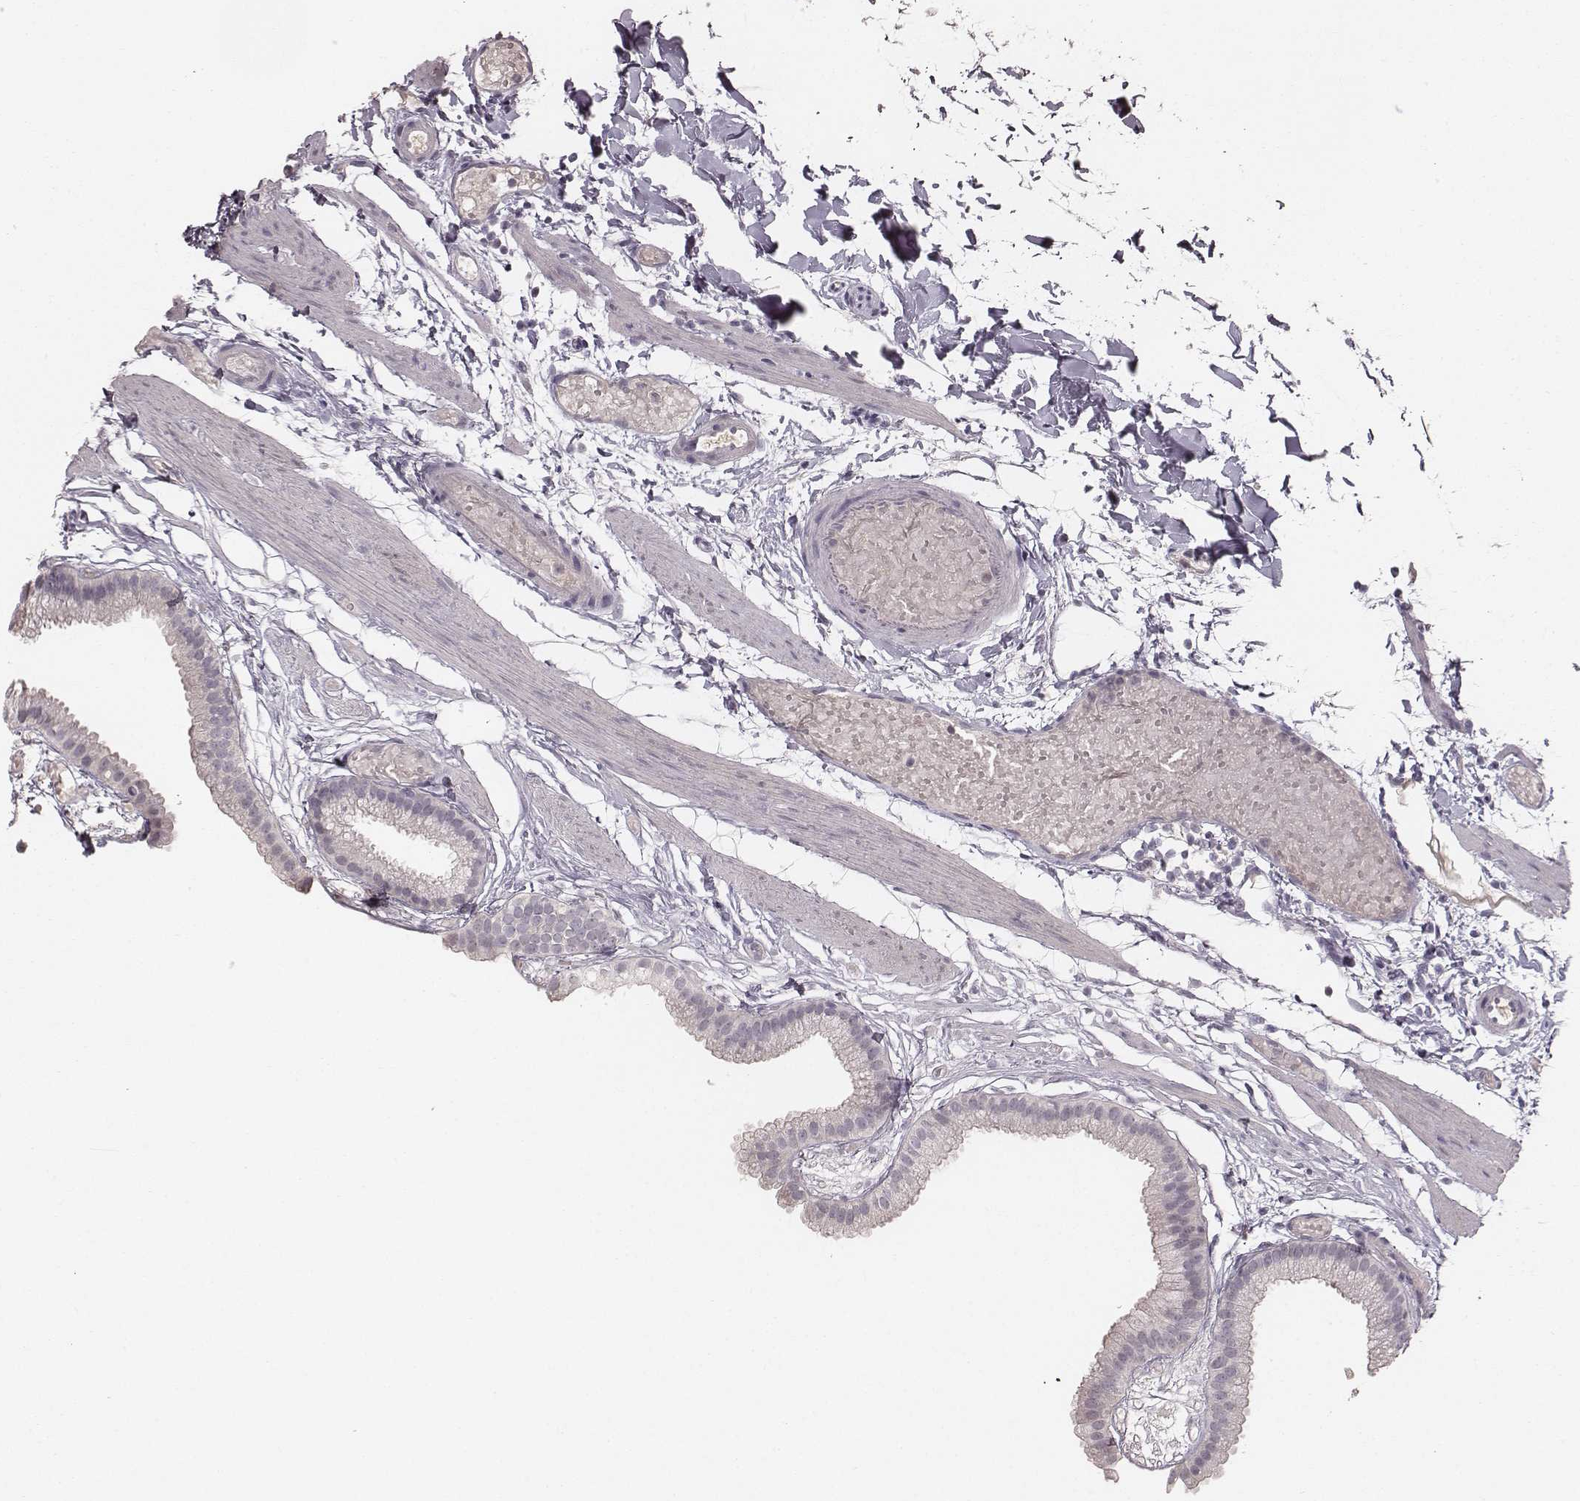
{"staining": {"intensity": "negative", "quantity": "none", "location": "none"}, "tissue": "gallbladder", "cell_type": "Glandular cells", "image_type": "normal", "snomed": [{"axis": "morphology", "description": "Normal tissue, NOS"}, {"axis": "topography", "description": "Gallbladder"}], "caption": "Glandular cells show no significant expression in normal gallbladder. The staining was performed using DAB to visualize the protein expression in brown, while the nuclei were stained in blue with hematoxylin (Magnification: 20x).", "gene": "LY6K", "patient": {"sex": "female", "age": 45}}